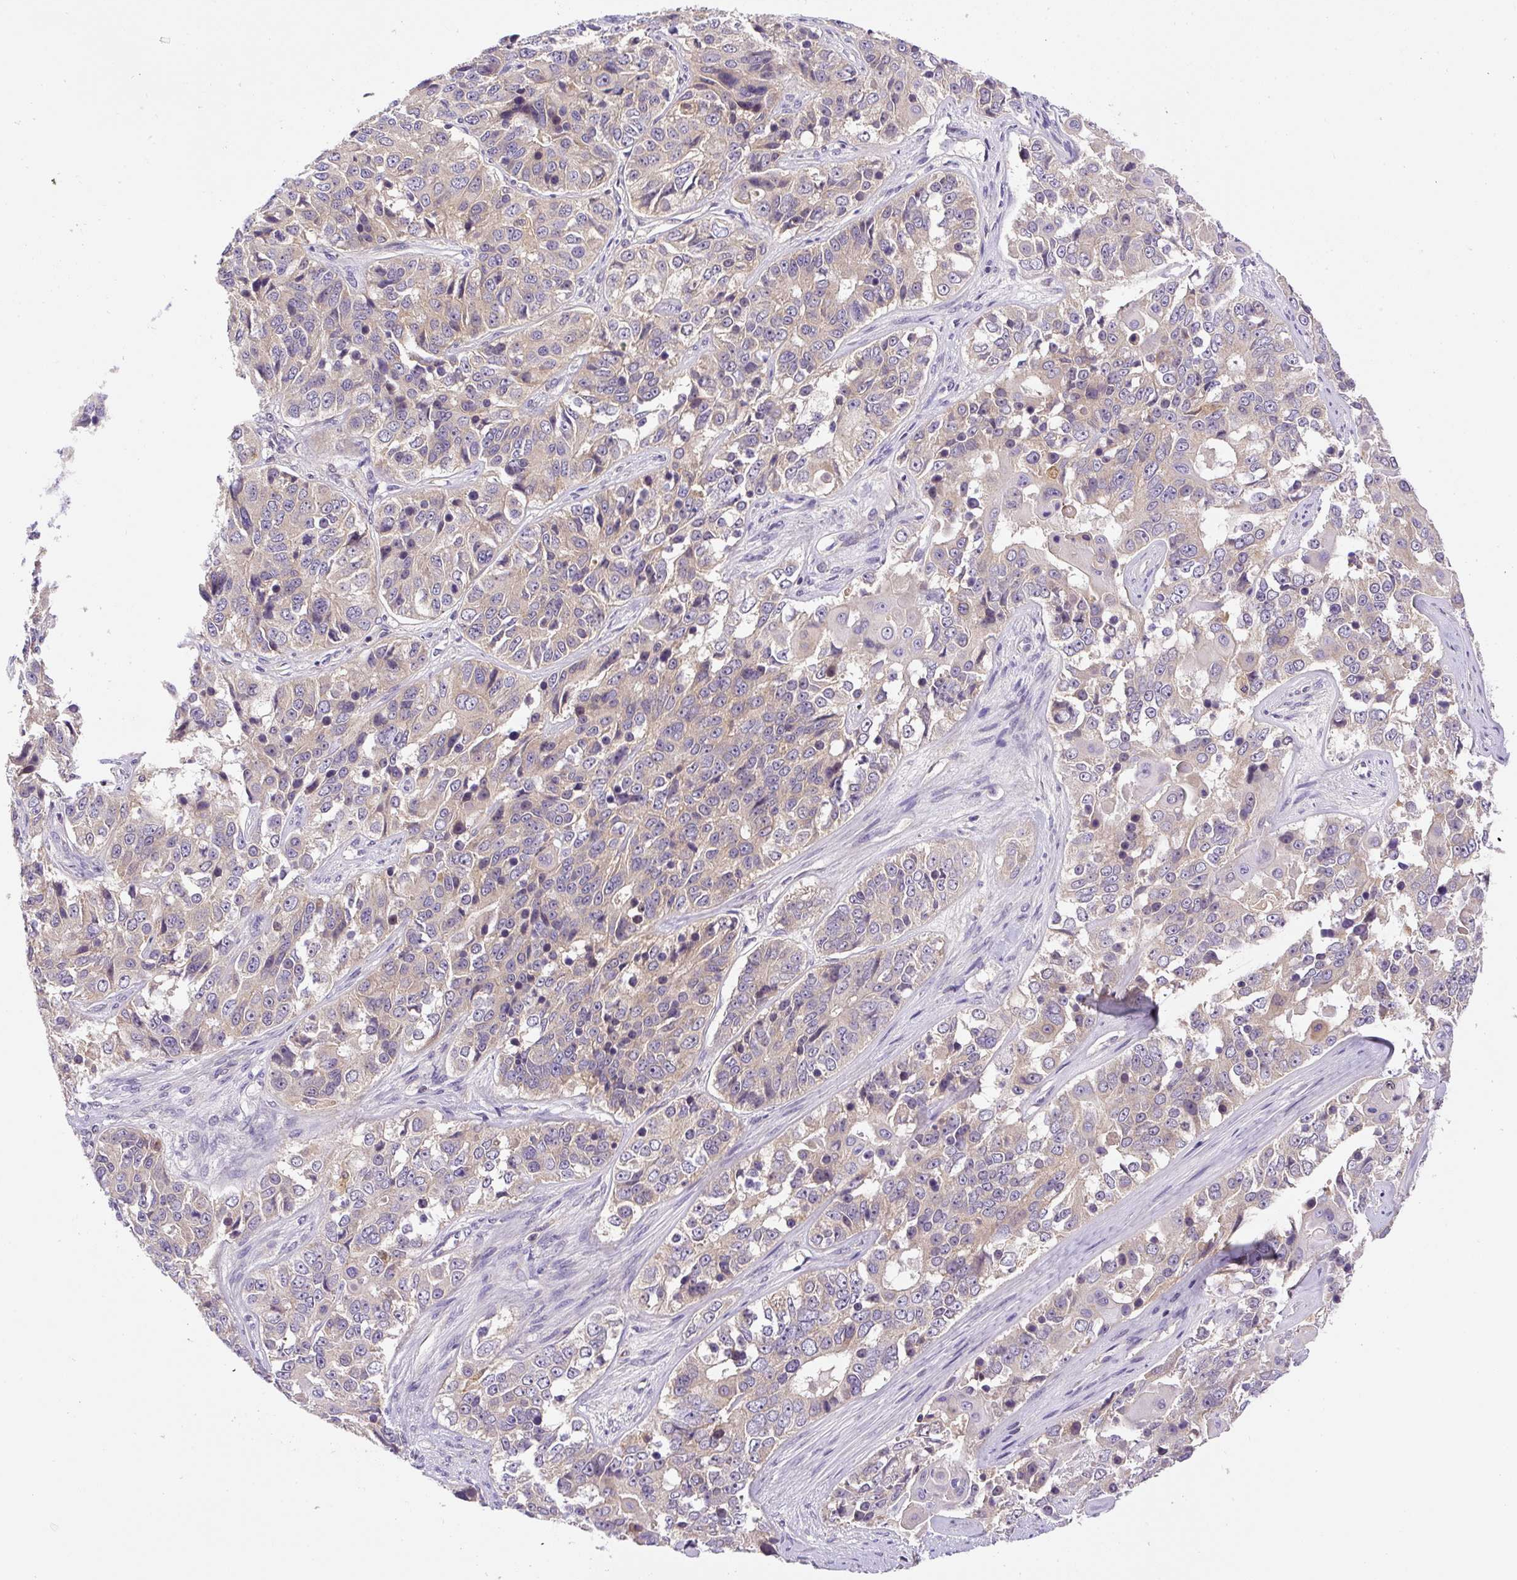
{"staining": {"intensity": "negative", "quantity": "none", "location": "none"}, "tissue": "ovarian cancer", "cell_type": "Tumor cells", "image_type": "cancer", "snomed": [{"axis": "morphology", "description": "Carcinoma, endometroid"}, {"axis": "topography", "description": "Ovary"}], "caption": "Immunohistochemistry photomicrograph of neoplastic tissue: human ovarian endometroid carcinoma stained with DAB (3,3'-diaminobenzidine) exhibits no significant protein positivity in tumor cells.", "gene": "CCDC28A", "patient": {"sex": "female", "age": 51}}